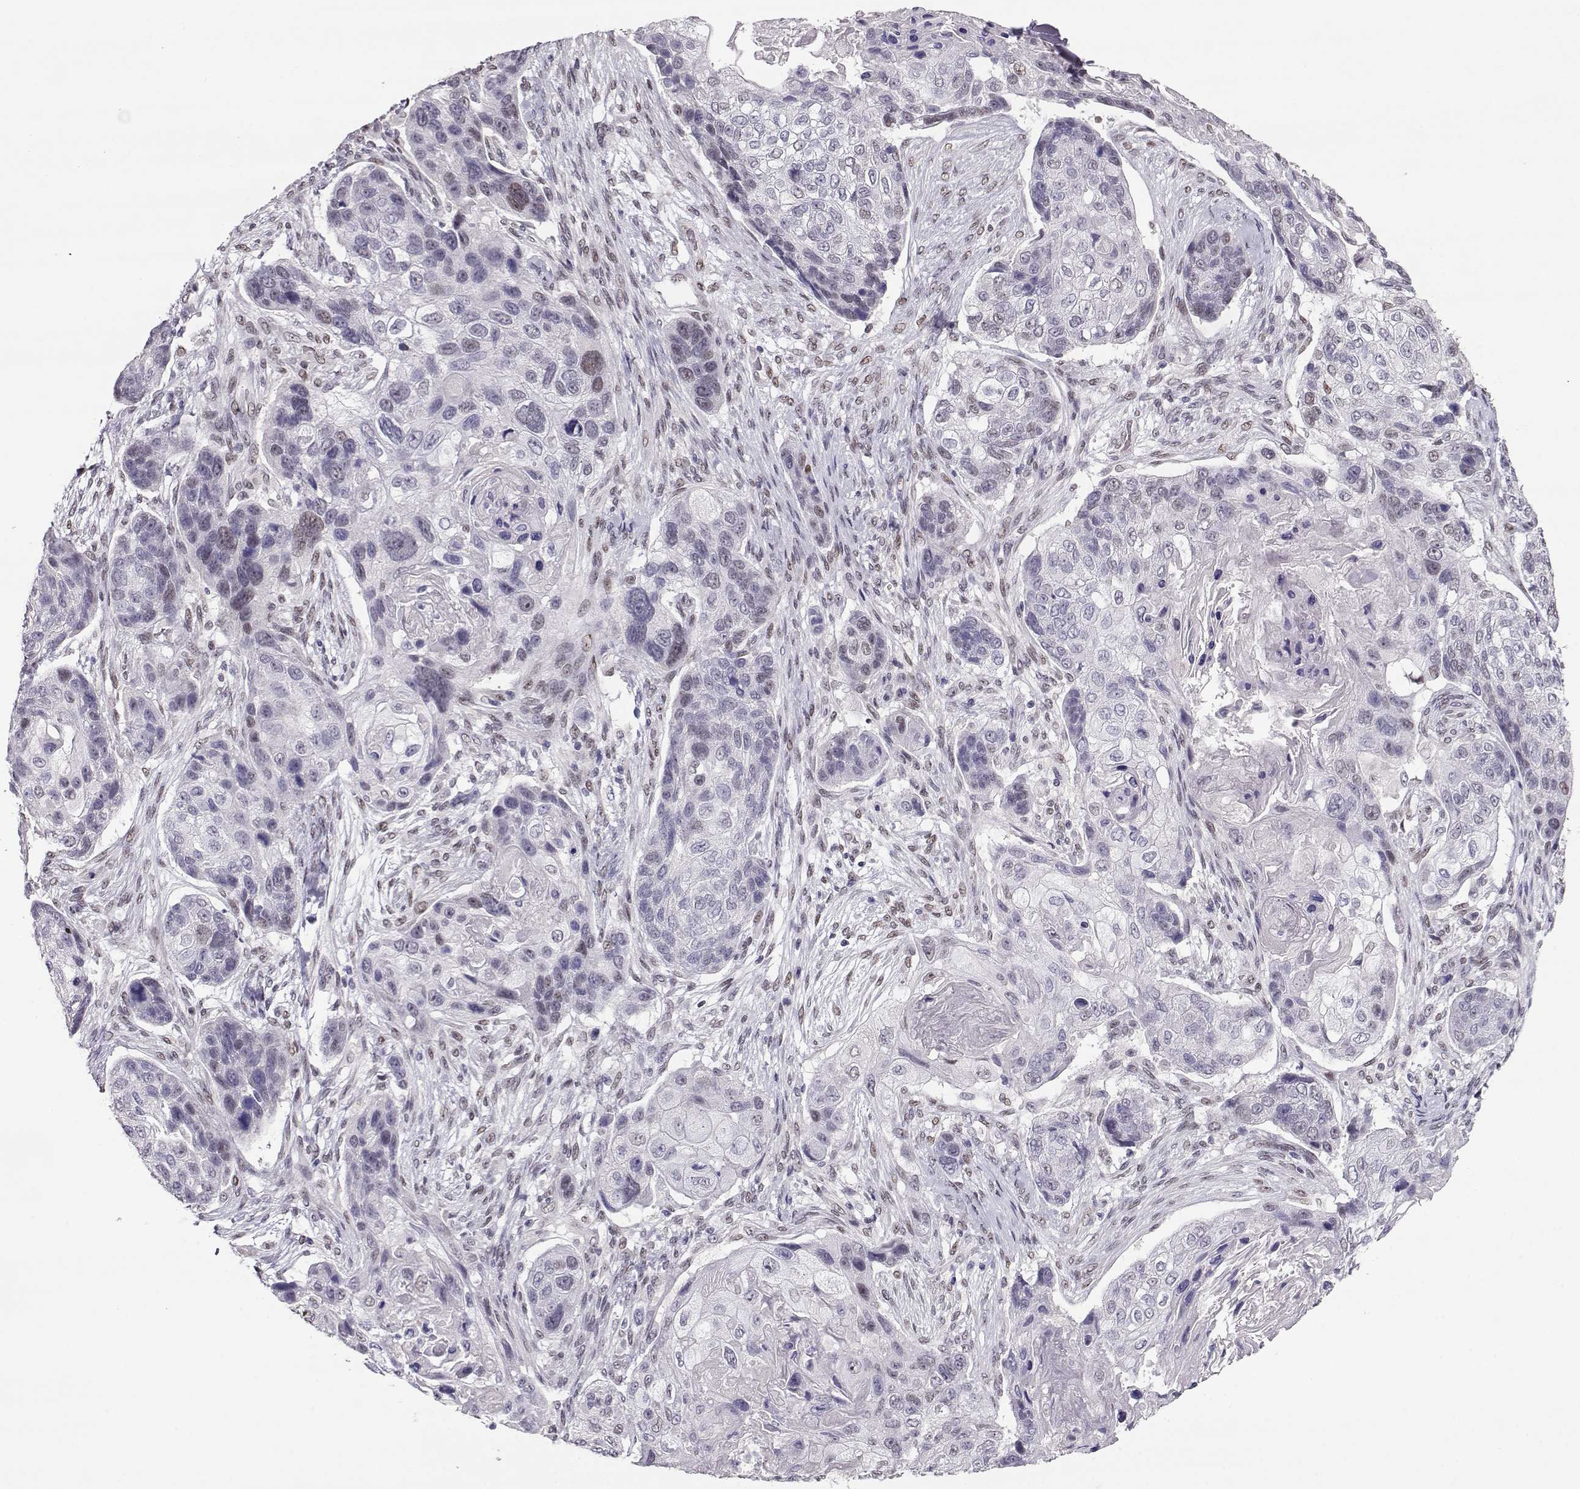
{"staining": {"intensity": "negative", "quantity": "none", "location": "none"}, "tissue": "lung cancer", "cell_type": "Tumor cells", "image_type": "cancer", "snomed": [{"axis": "morphology", "description": "Squamous cell carcinoma, NOS"}, {"axis": "topography", "description": "Lung"}], "caption": "Immunohistochemistry histopathology image of lung cancer (squamous cell carcinoma) stained for a protein (brown), which shows no expression in tumor cells.", "gene": "POLI", "patient": {"sex": "male", "age": 69}}